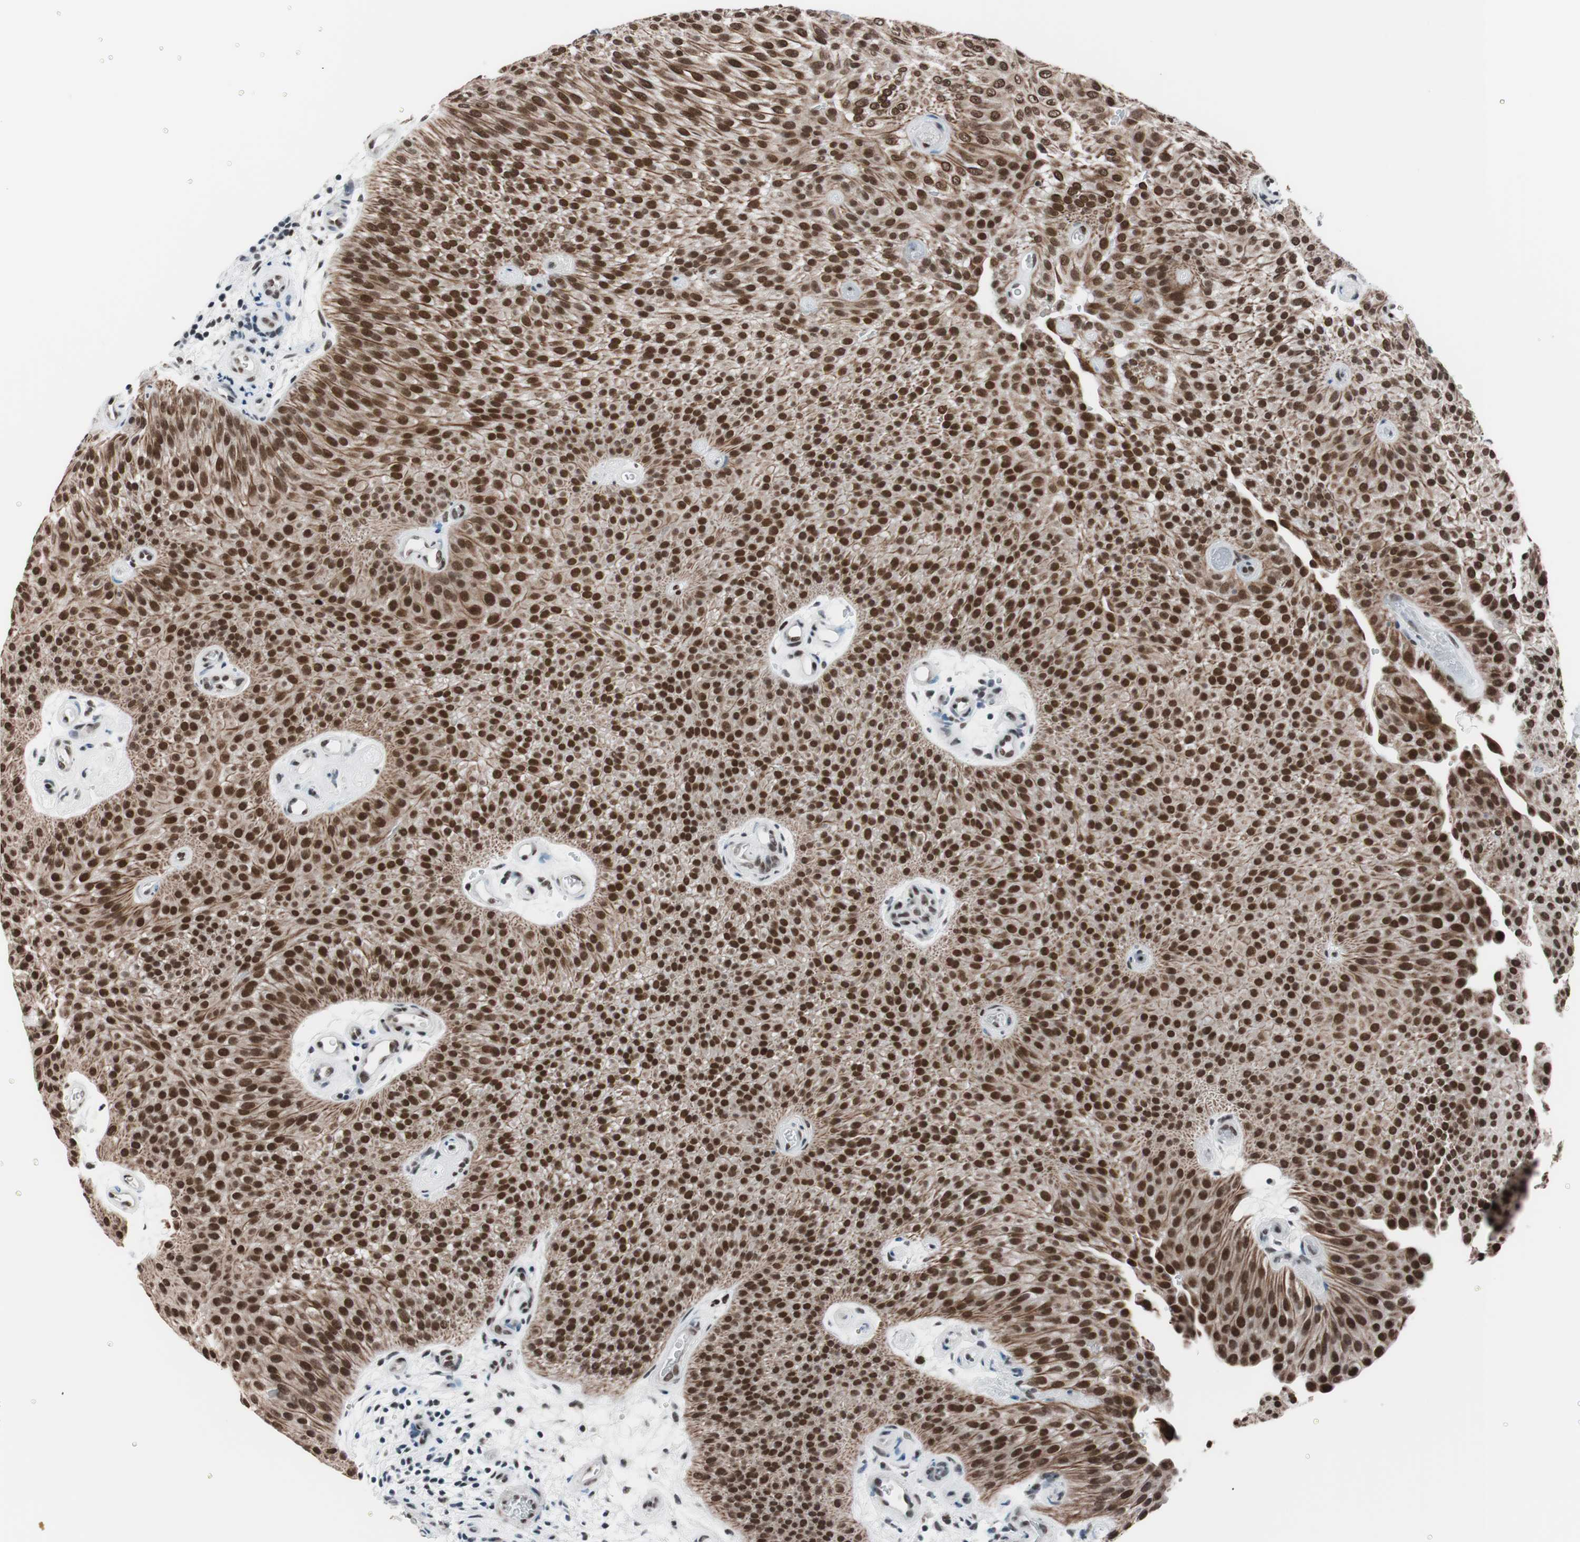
{"staining": {"intensity": "strong", "quantity": ">75%", "location": "nuclear"}, "tissue": "urothelial cancer", "cell_type": "Tumor cells", "image_type": "cancer", "snomed": [{"axis": "morphology", "description": "Urothelial carcinoma, Low grade"}, {"axis": "topography", "description": "Urinary bladder"}], "caption": "Tumor cells reveal high levels of strong nuclear expression in approximately >75% of cells in human low-grade urothelial carcinoma. Ihc stains the protein of interest in brown and the nuclei are stained blue.", "gene": "ARID1A", "patient": {"sex": "female", "age": 60}}